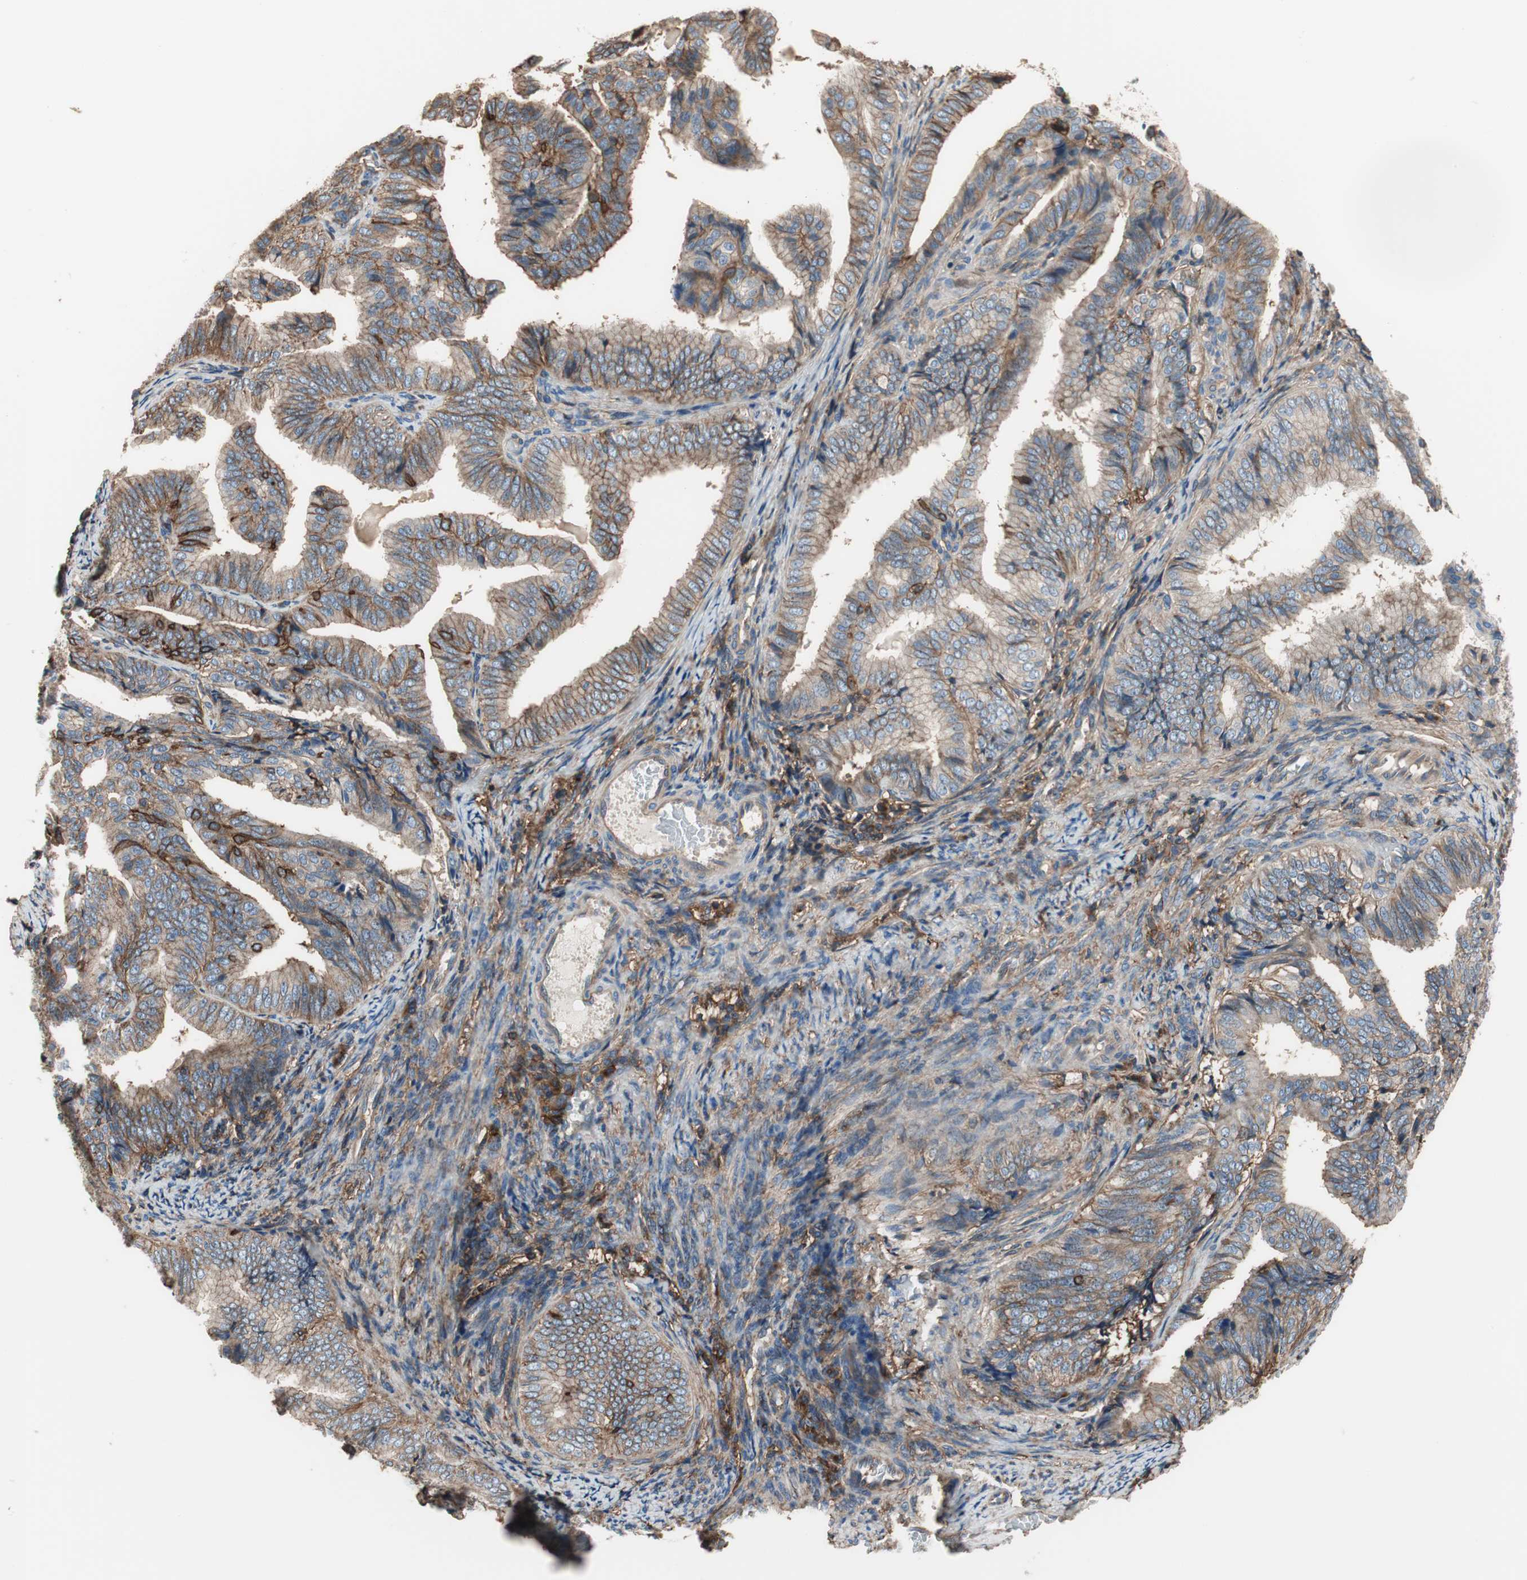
{"staining": {"intensity": "moderate", "quantity": "25%-75%", "location": "cytoplasmic/membranous"}, "tissue": "endometrial cancer", "cell_type": "Tumor cells", "image_type": "cancer", "snomed": [{"axis": "morphology", "description": "Adenocarcinoma, NOS"}, {"axis": "topography", "description": "Endometrium"}], "caption": "Immunohistochemistry (IHC) micrograph of endometrial cancer stained for a protein (brown), which reveals medium levels of moderate cytoplasmic/membranous expression in approximately 25%-75% of tumor cells.", "gene": "IL1RL1", "patient": {"sex": "female", "age": 58}}